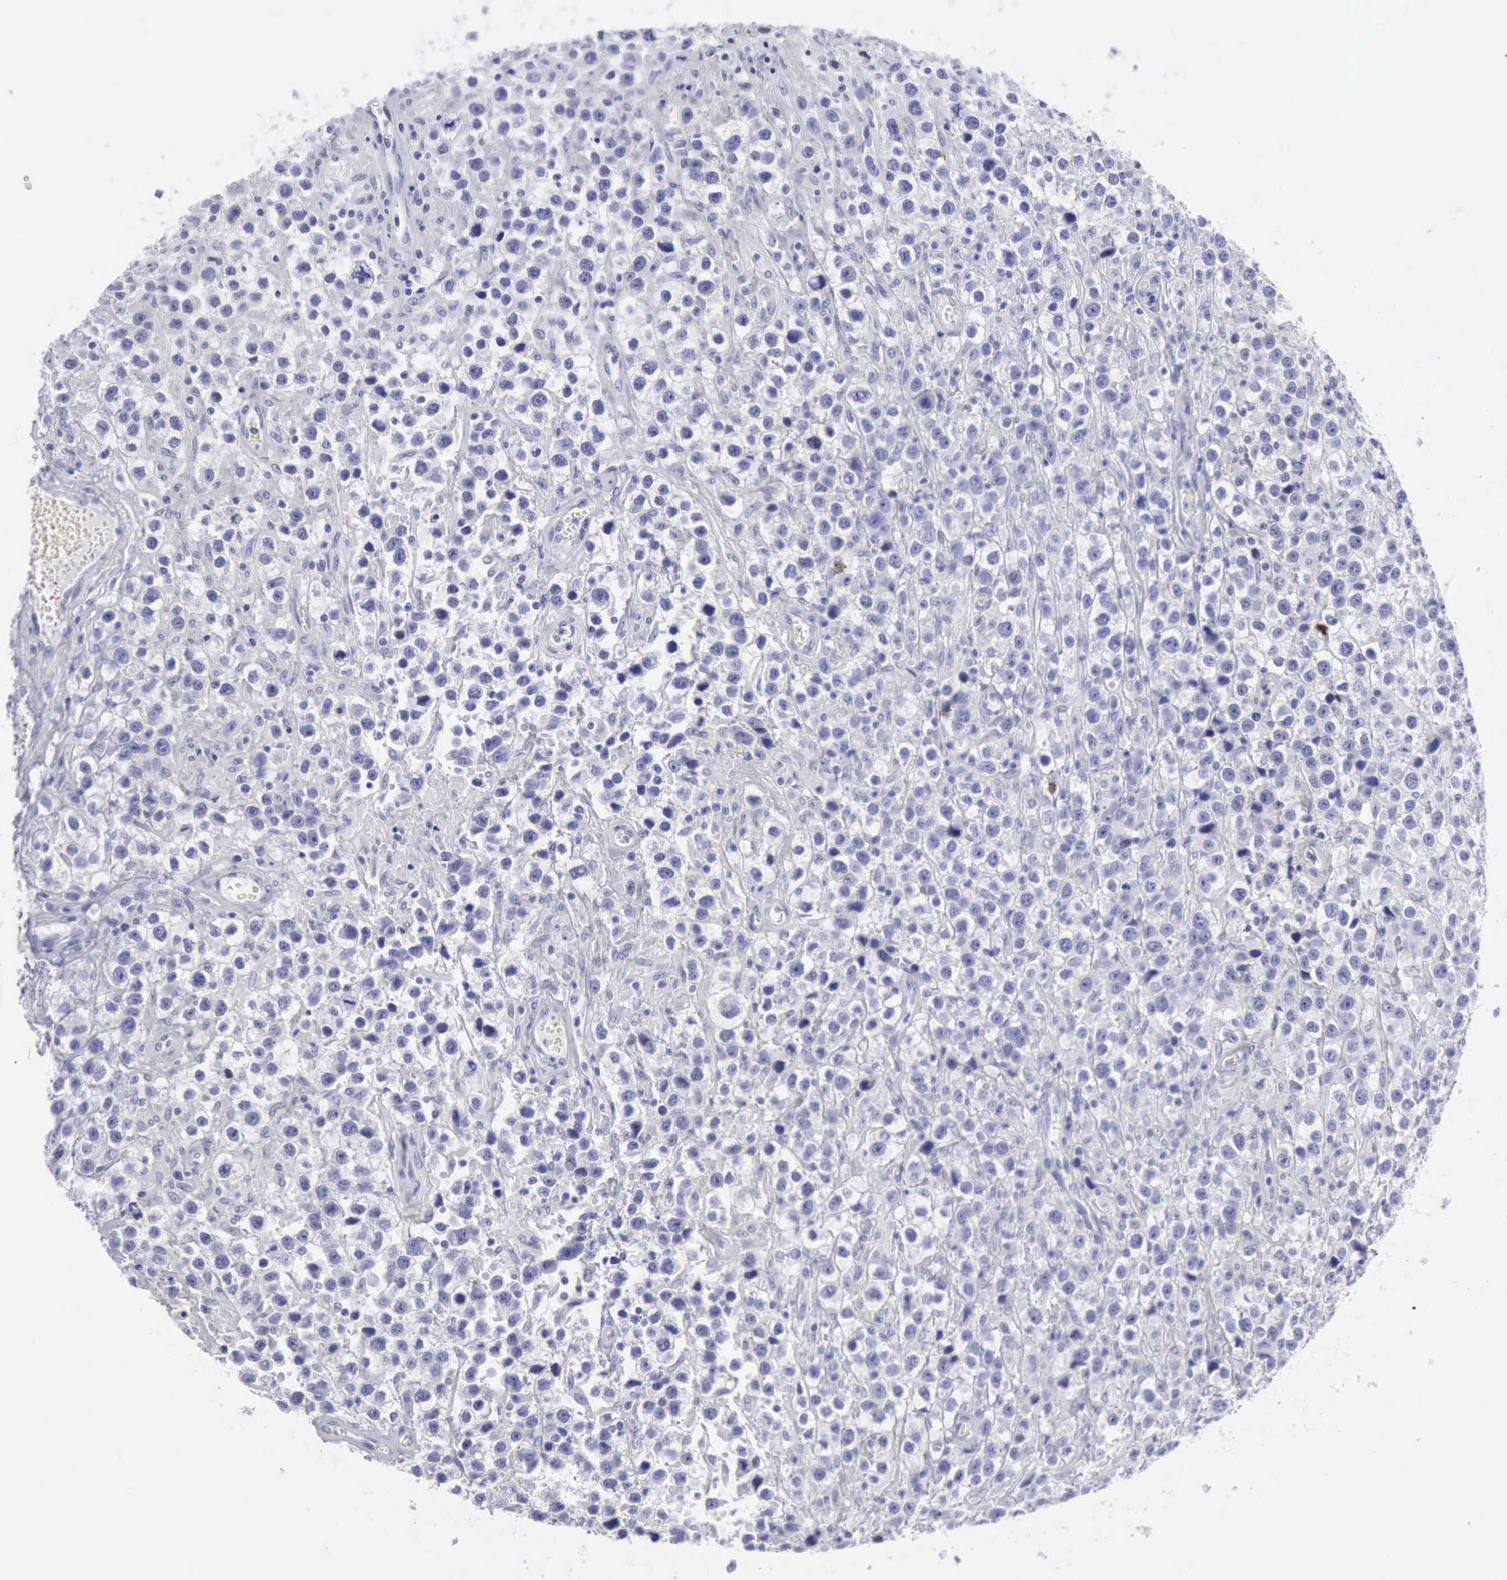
{"staining": {"intensity": "negative", "quantity": "none", "location": "none"}, "tissue": "testis cancer", "cell_type": "Tumor cells", "image_type": "cancer", "snomed": [{"axis": "morphology", "description": "Seminoma, NOS"}, {"axis": "topography", "description": "Testis"}], "caption": "DAB immunohistochemical staining of human testis cancer (seminoma) displays no significant staining in tumor cells.", "gene": "NCAM1", "patient": {"sex": "male", "age": 43}}